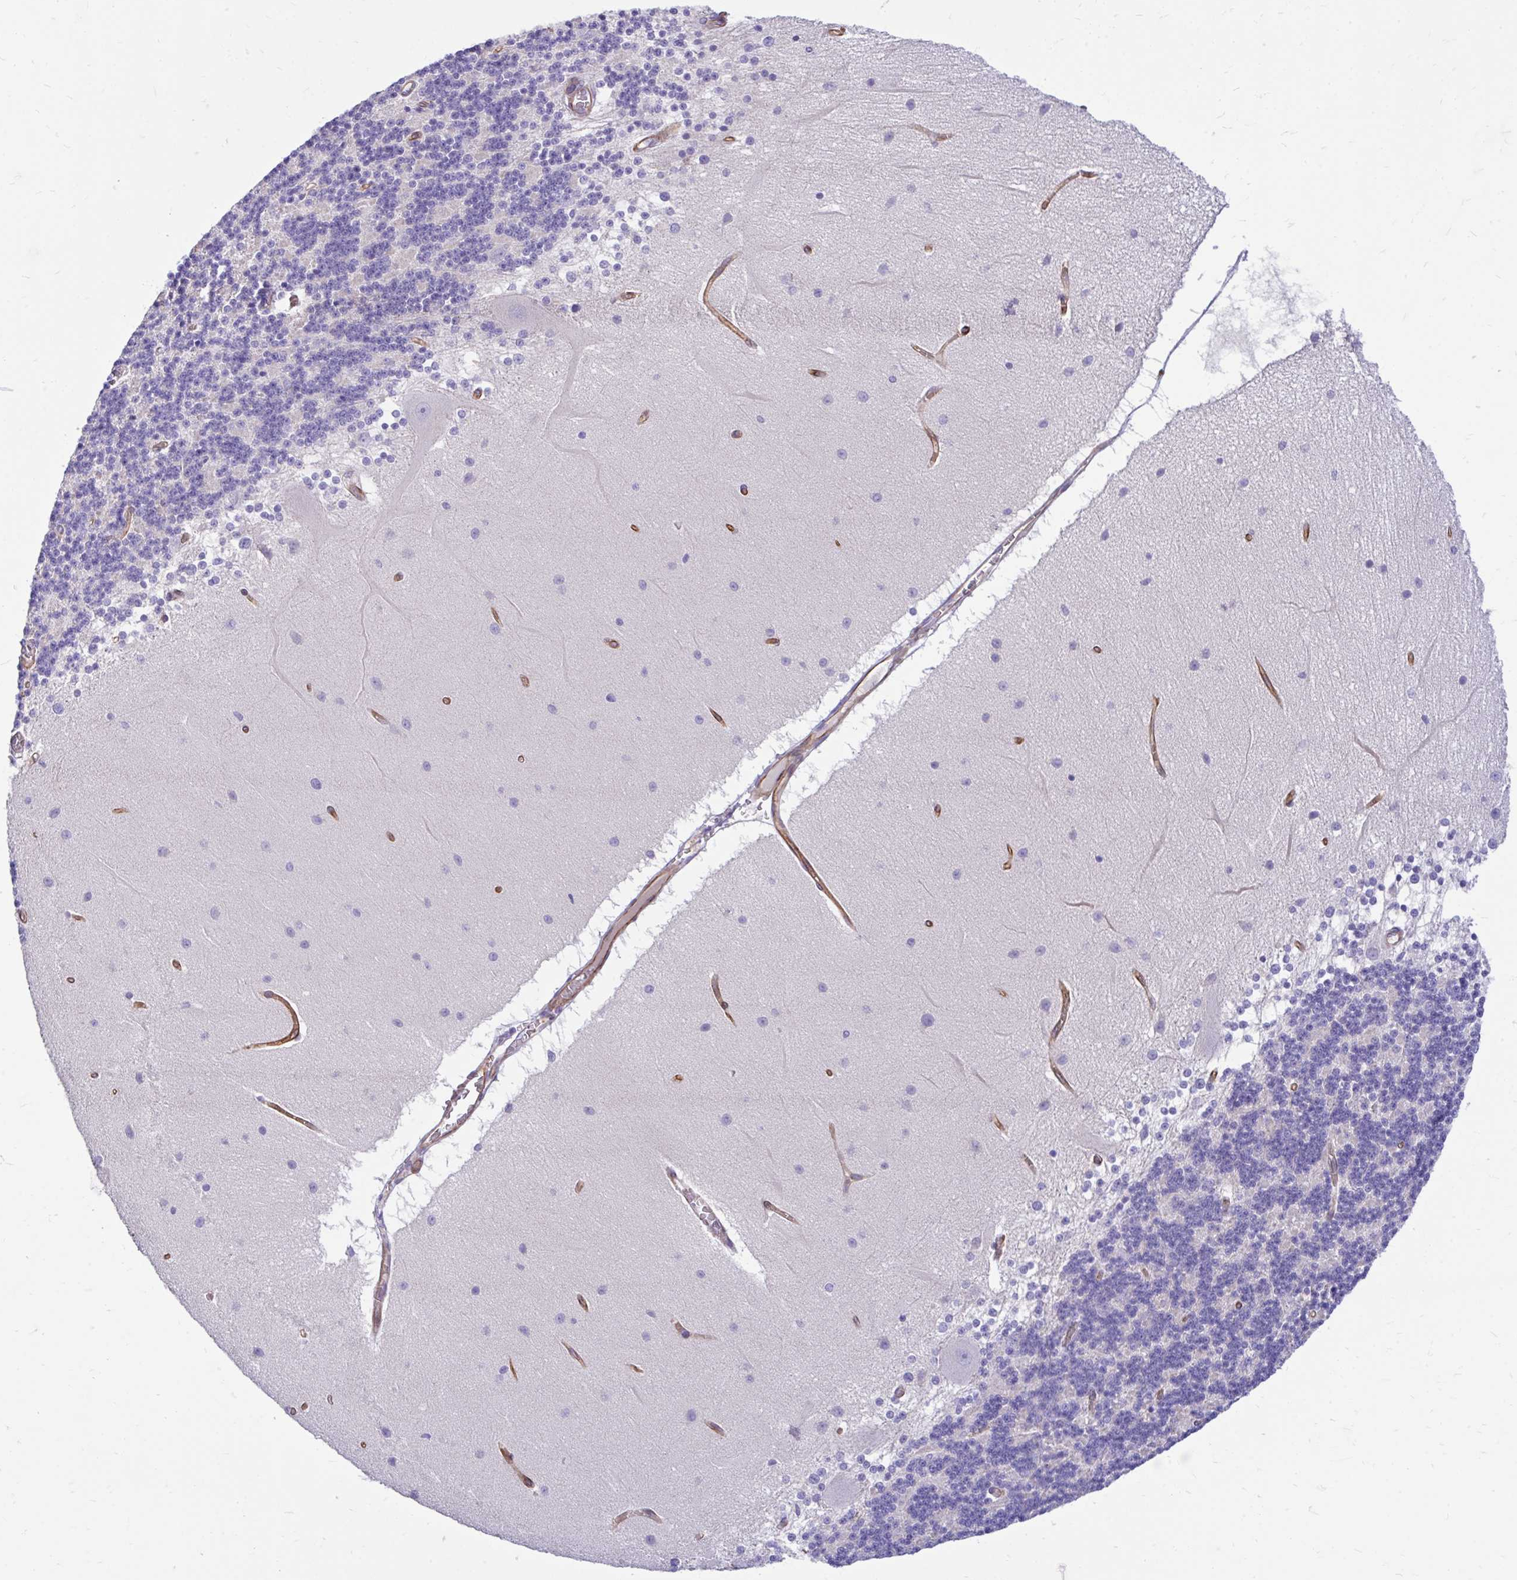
{"staining": {"intensity": "negative", "quantity": "none", "location": "none"}, "tissue": "cerebellum", "cell_type": "Cells in granular layer", "image_type": "normal", "snomed": [{"axis": "morphology", "description": "Normal tissue, NOS"}, {"axis": "topography", "description": "Cerebellum"}], "caption": "Immunohistochemistry (IHC) of normal cerebellum reveals no expression in cells in granular layer. (Stains: DAB (3,3'-diaminobenzidine) immunohistochemistry with hematoxylin counter stain, Microscopy: brightfield microscopy at high magnification).", "gene": "ESPNL", "patient": {"sex": "female", "age": 54}}